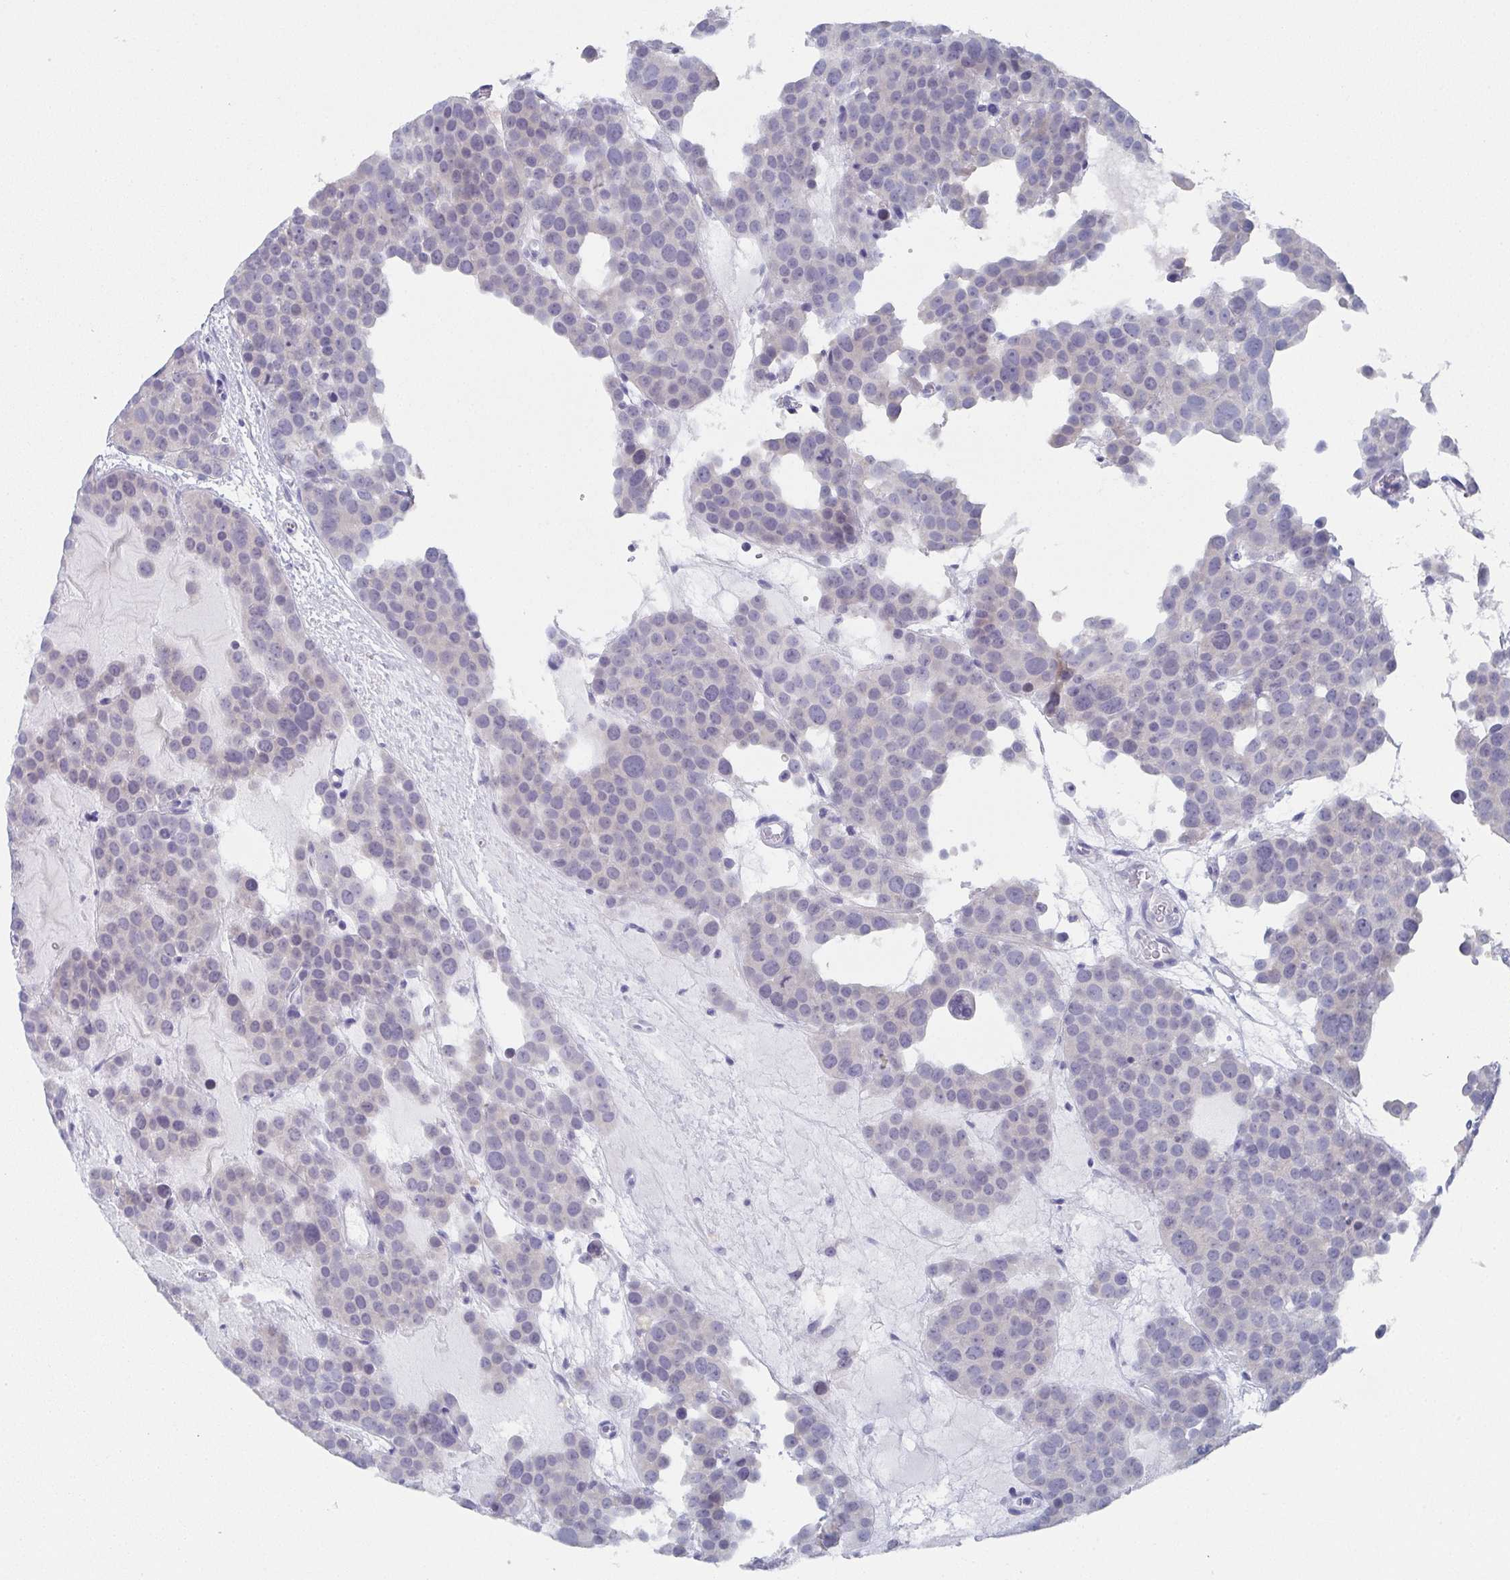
{"staining": {"intensity": "negative", "quantity": "none", "location": "none"}, "tissue": "testis cancer", "cell_type": "Tumor cells", "image_type": "cancer", "snomed": [{"axis": "morphology", "description": "Seminoma, NOS"}, {"axis": "topography", "description": "Testis"}], "caption": "Immunohistochemistry (IHC) micrograph of neoplastic tissue: human testis cancer stained with DAB demonstrates no significant protein expression in tumor cells. (DAB immunohistochemistry visualized using brightfield microscopy, high magnification).", "gene": "DYDC2", "patient": {"sex": "male", "age": 71}}